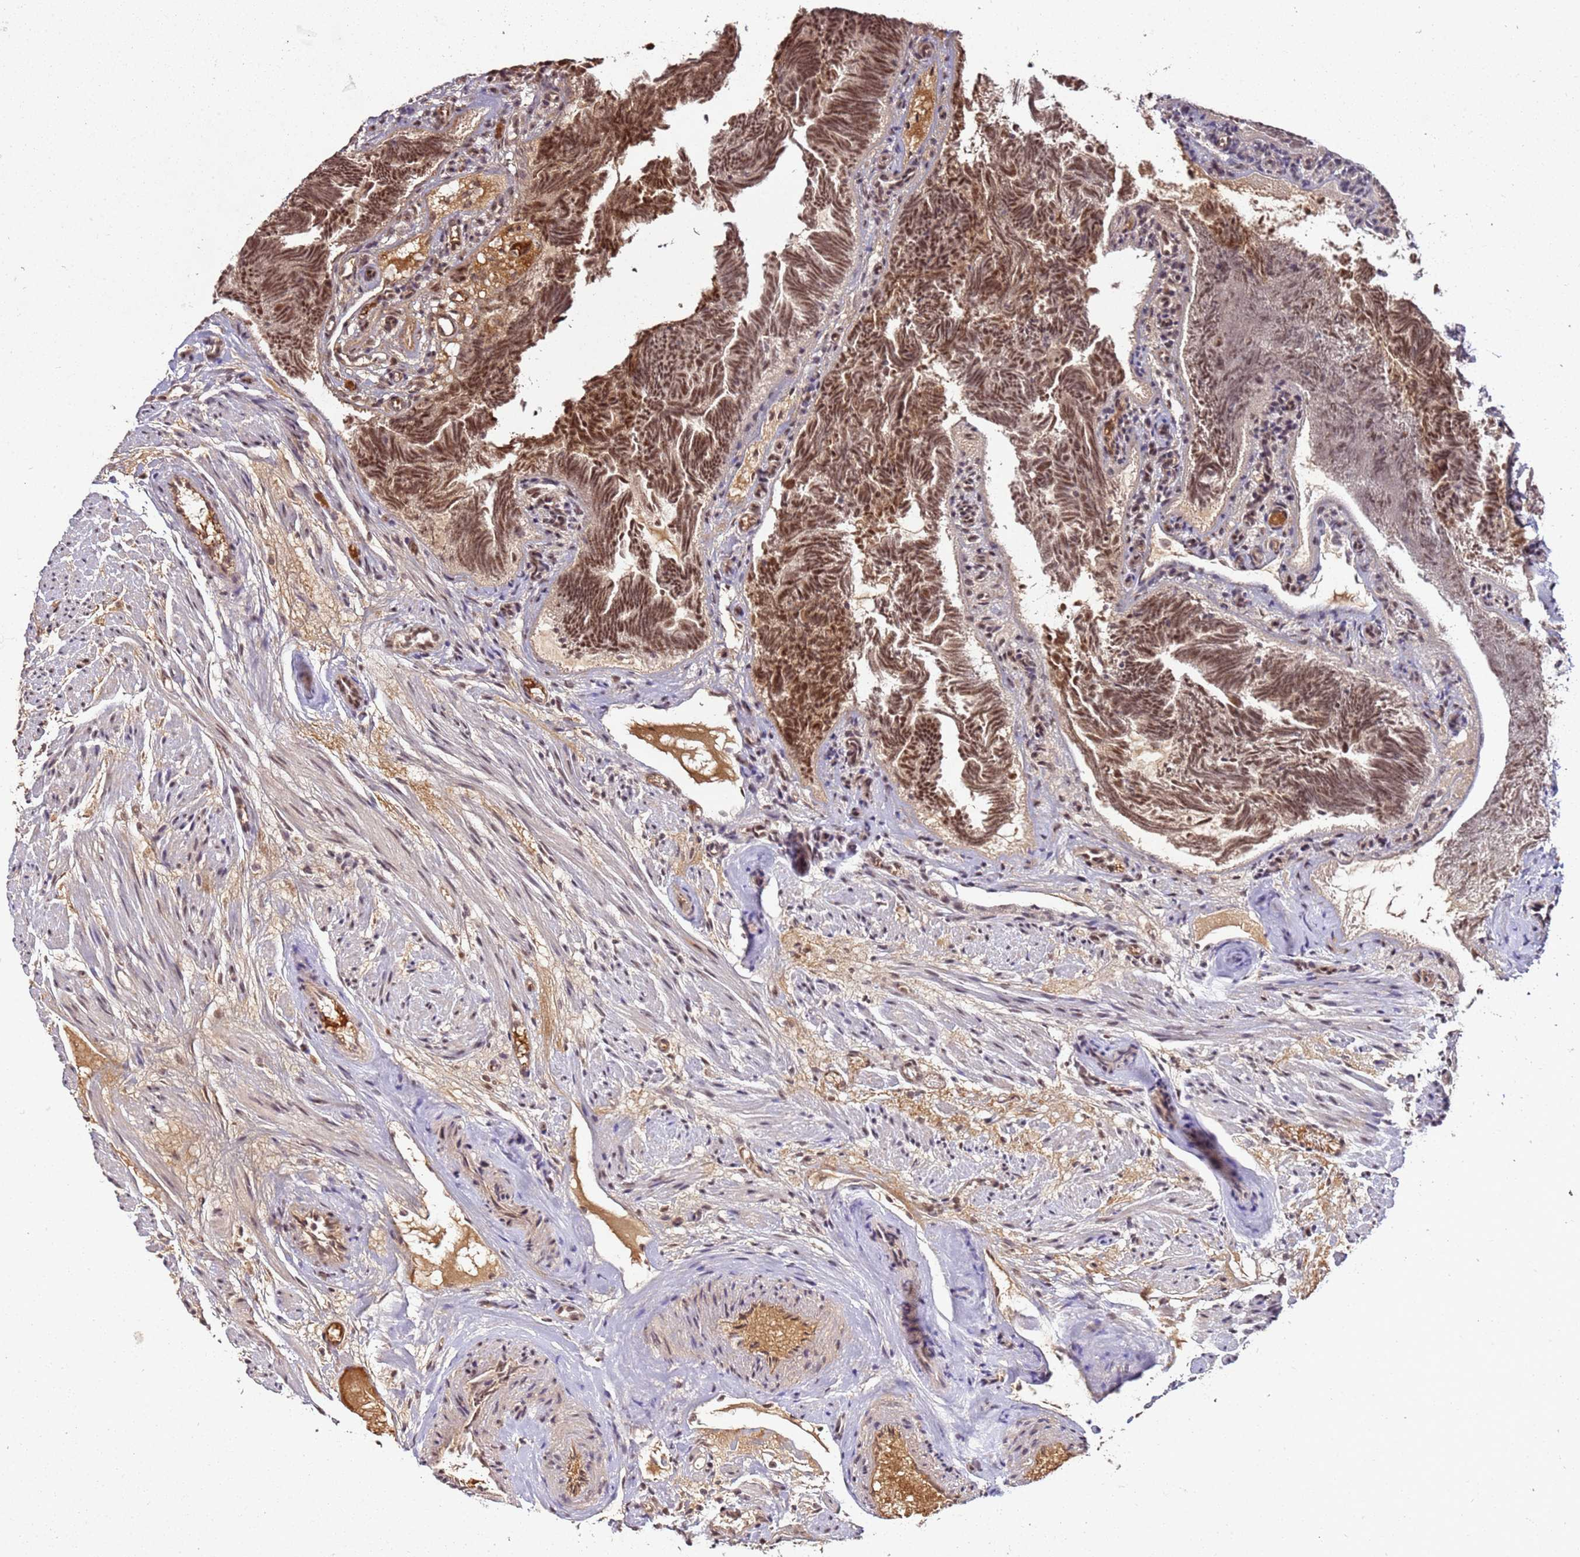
{"staining": {"intensity": "strong", "quantity": ">75%", "location": "nuclear"}, "tissue": "fallopian tube", "cell_type": "Glandular cells", "image_type": "normal", "snomed": [{"axis": "morphology", "description": "Normal tissue, NOS"}, {"axis": "topography", "description": "Fallopian tube"}], "caption": "IHC (DAB) staining of normal human fallopian tube shows strong nuclear protein positivity in about >75% of glandular cells.", "gene": "XRN2", "patient": {"sex": "female", "age": 39}}